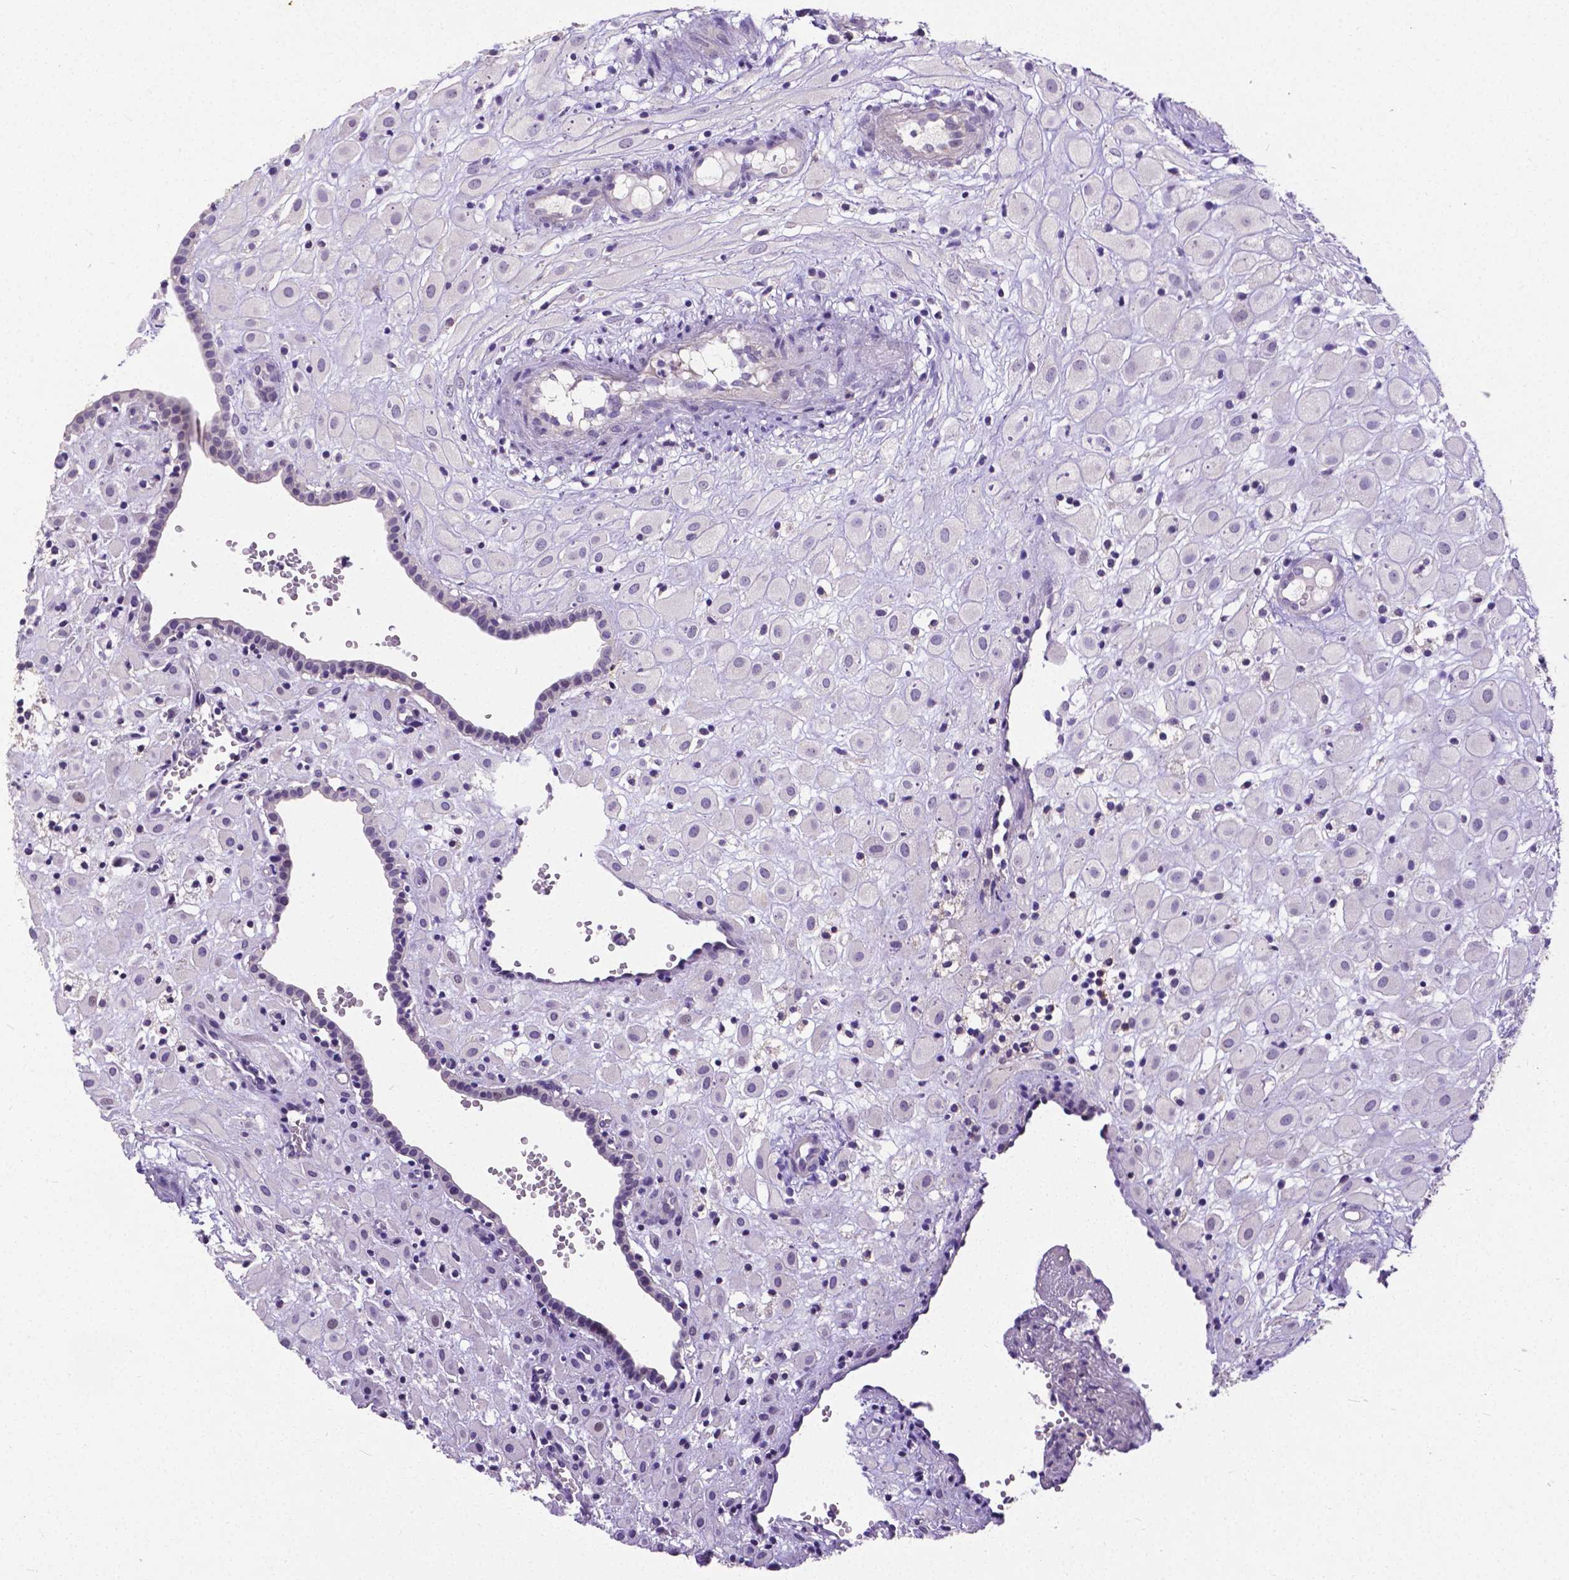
{"staining": {"intensity": "negative", "quantity": "none", "location": "none"}, "tissue": "placenta", "cell_type": "Decidual cells", "image_type": "normal", "snomed": [{"axis": "morphology", "description": "Normal tissue, NOS"}, {"axis": "topography", "description": "Placenta"}], "caption": "Protein analysis of benign placenta demonstrates no significant positivity in decidual cells. The staining is performed using DAB (3,3'-diaminobenzidine) brown chromogen with nuclei counter-stained in using hematoxylin.", "gene": "CD4", "patient": {"sex": "female", "age": 24}}